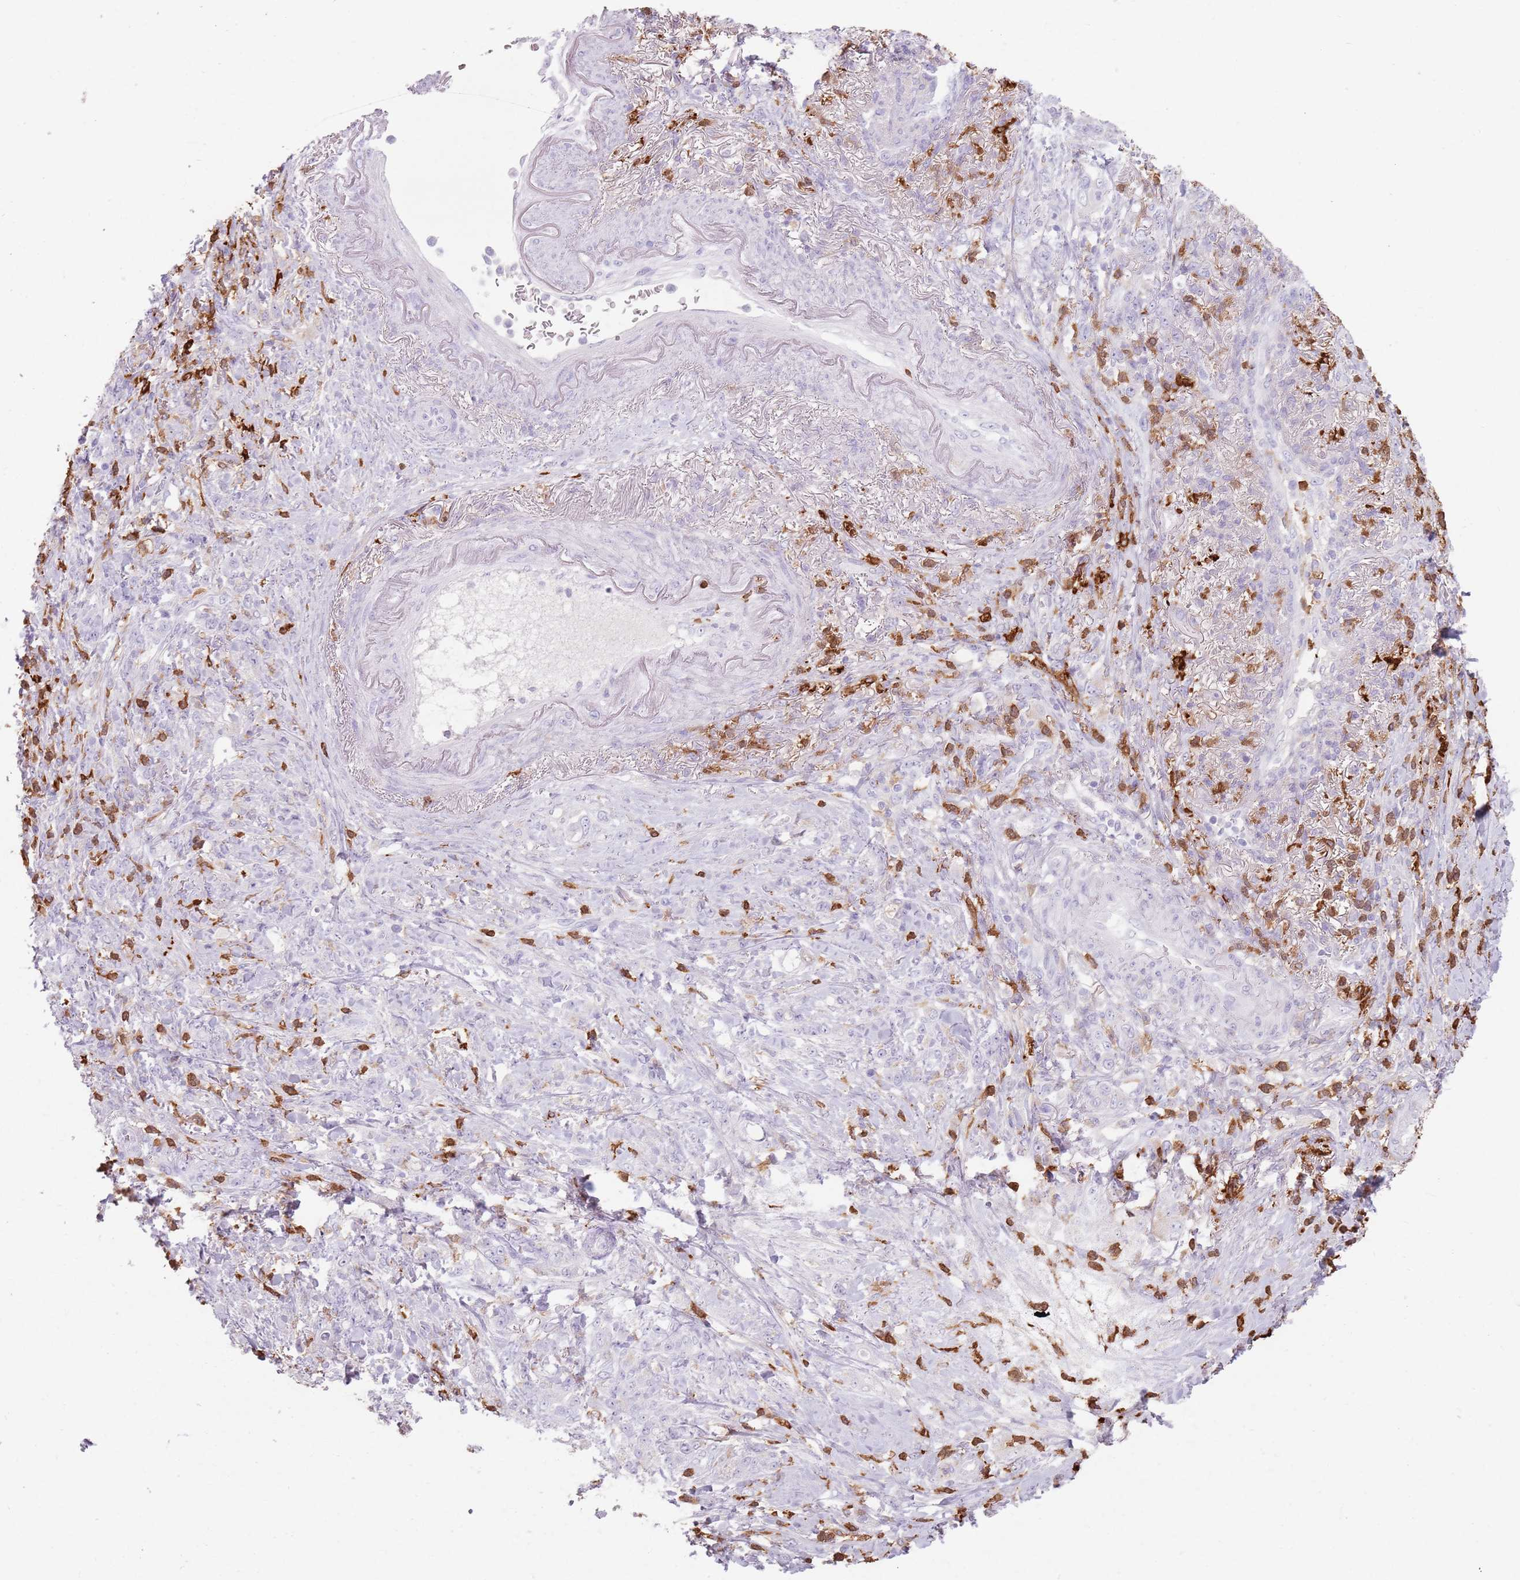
{"staining": {"intensity": "negative", "quantity": "none", "location": "none"}, "tissue": "stomach cancer", "cell_type": "Tumor cells", "image_type": "cancer", "snomed": [{"axis": "morphology", "description": "Normal tissue, NOS"}, {"axis": "morphology", "description": "Adenocarcinoma, NOS"}, {"axis": "topography", "description": "Stomach"}], "caption": "A photomicrograph of adenocarcinoma (stomach) stained for a protein shows no brown staining in tumor cells. (DAB IHC with hematoxylin counter stain).", "gene": "GDPGP1", "patient": {"sex": "female", "age": 79}}